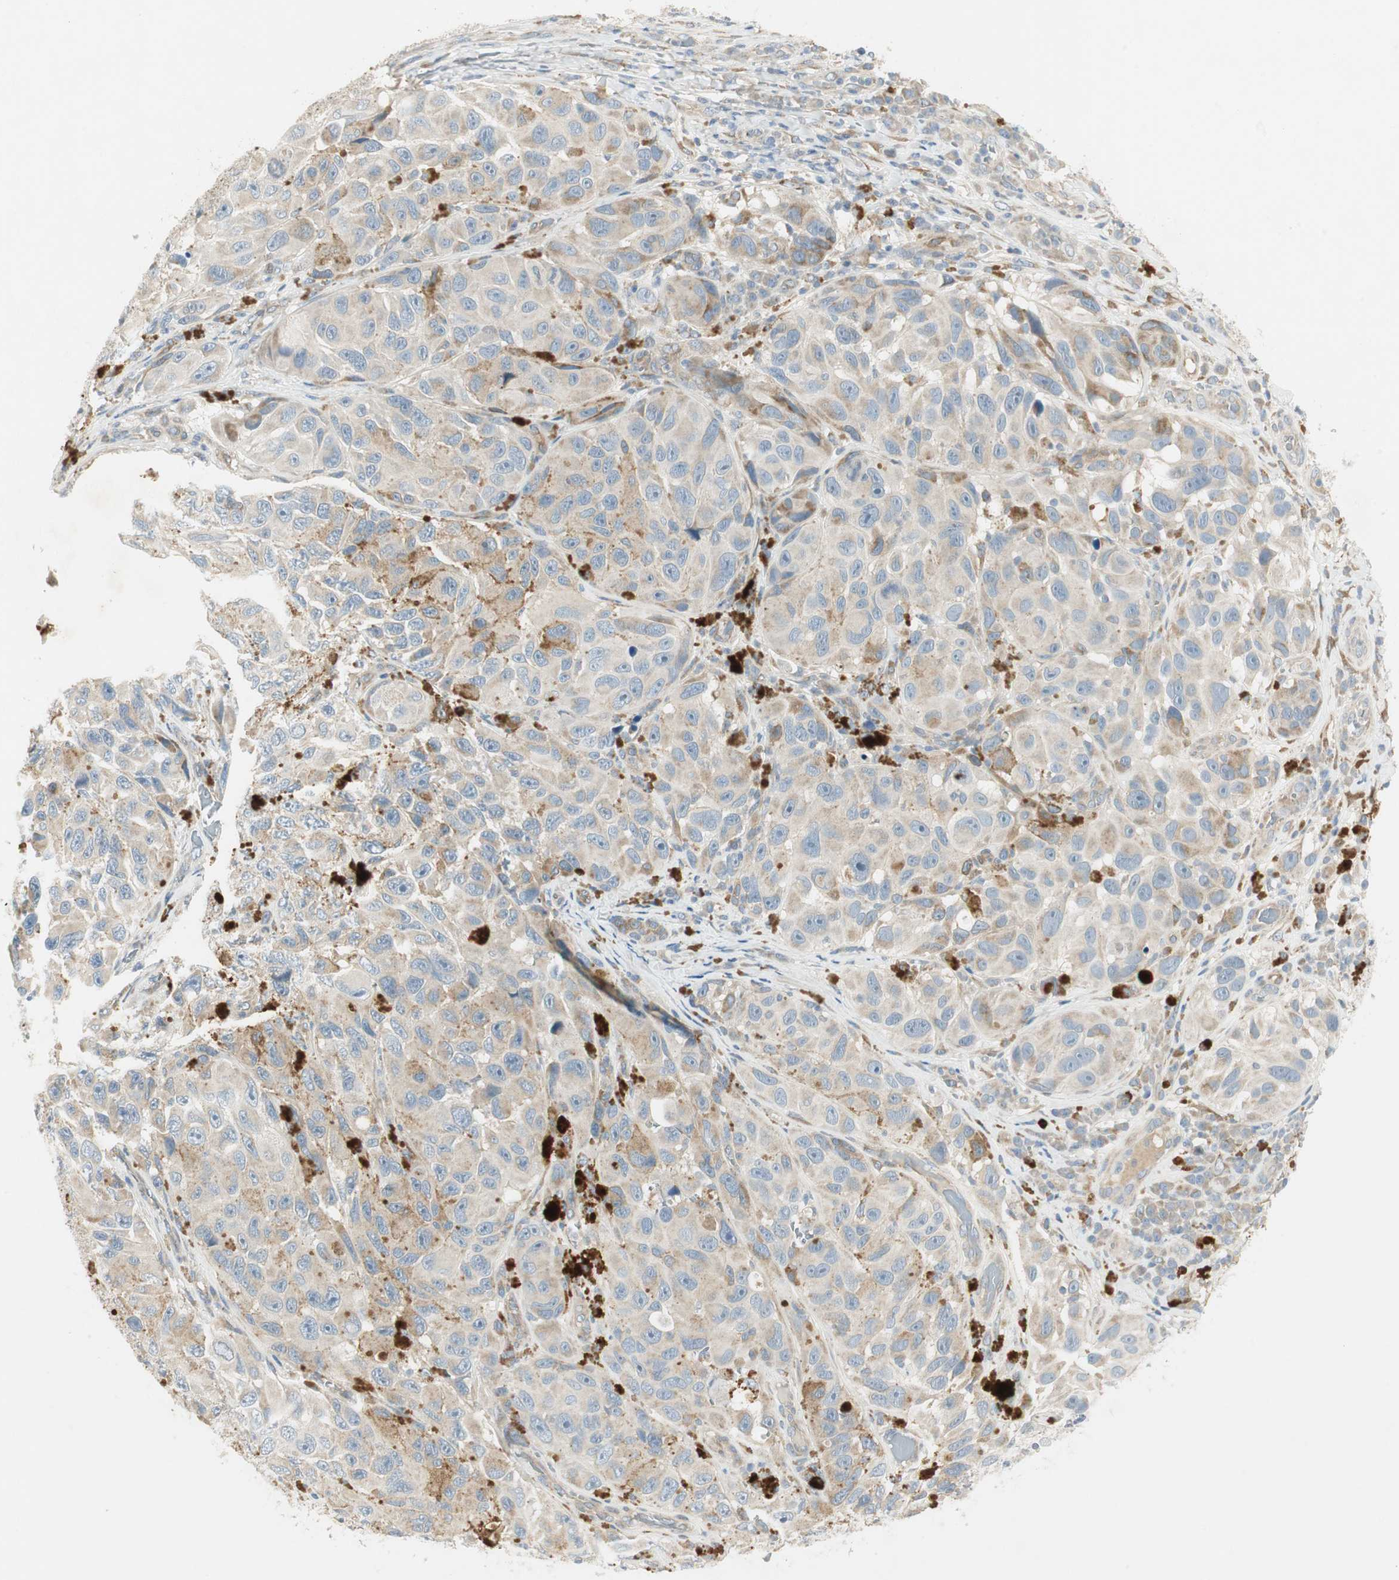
{"staining": {"intensity": "weak", "quantity": "25%-75%", "location": "cytoplasmic/membranous"}, "tissue": "melanoma", "cell_type": "Tumor cells", "image_type": "cancer", "snomed": [{"axis": "morphology", "description": "Malignant melanoma, NOS"}, {"axis": "topography", "description": "Skin"}], "caption": "Immunohistochemistry image of melanoma stained for a protein (brown), which exhibits low levels of weak cytoplasmic/membranous positivity in about 25%-75% of tumor cells.", "gene": "STON1-GTF2A1L", "patient": {"sex": "female", "age": 73}}